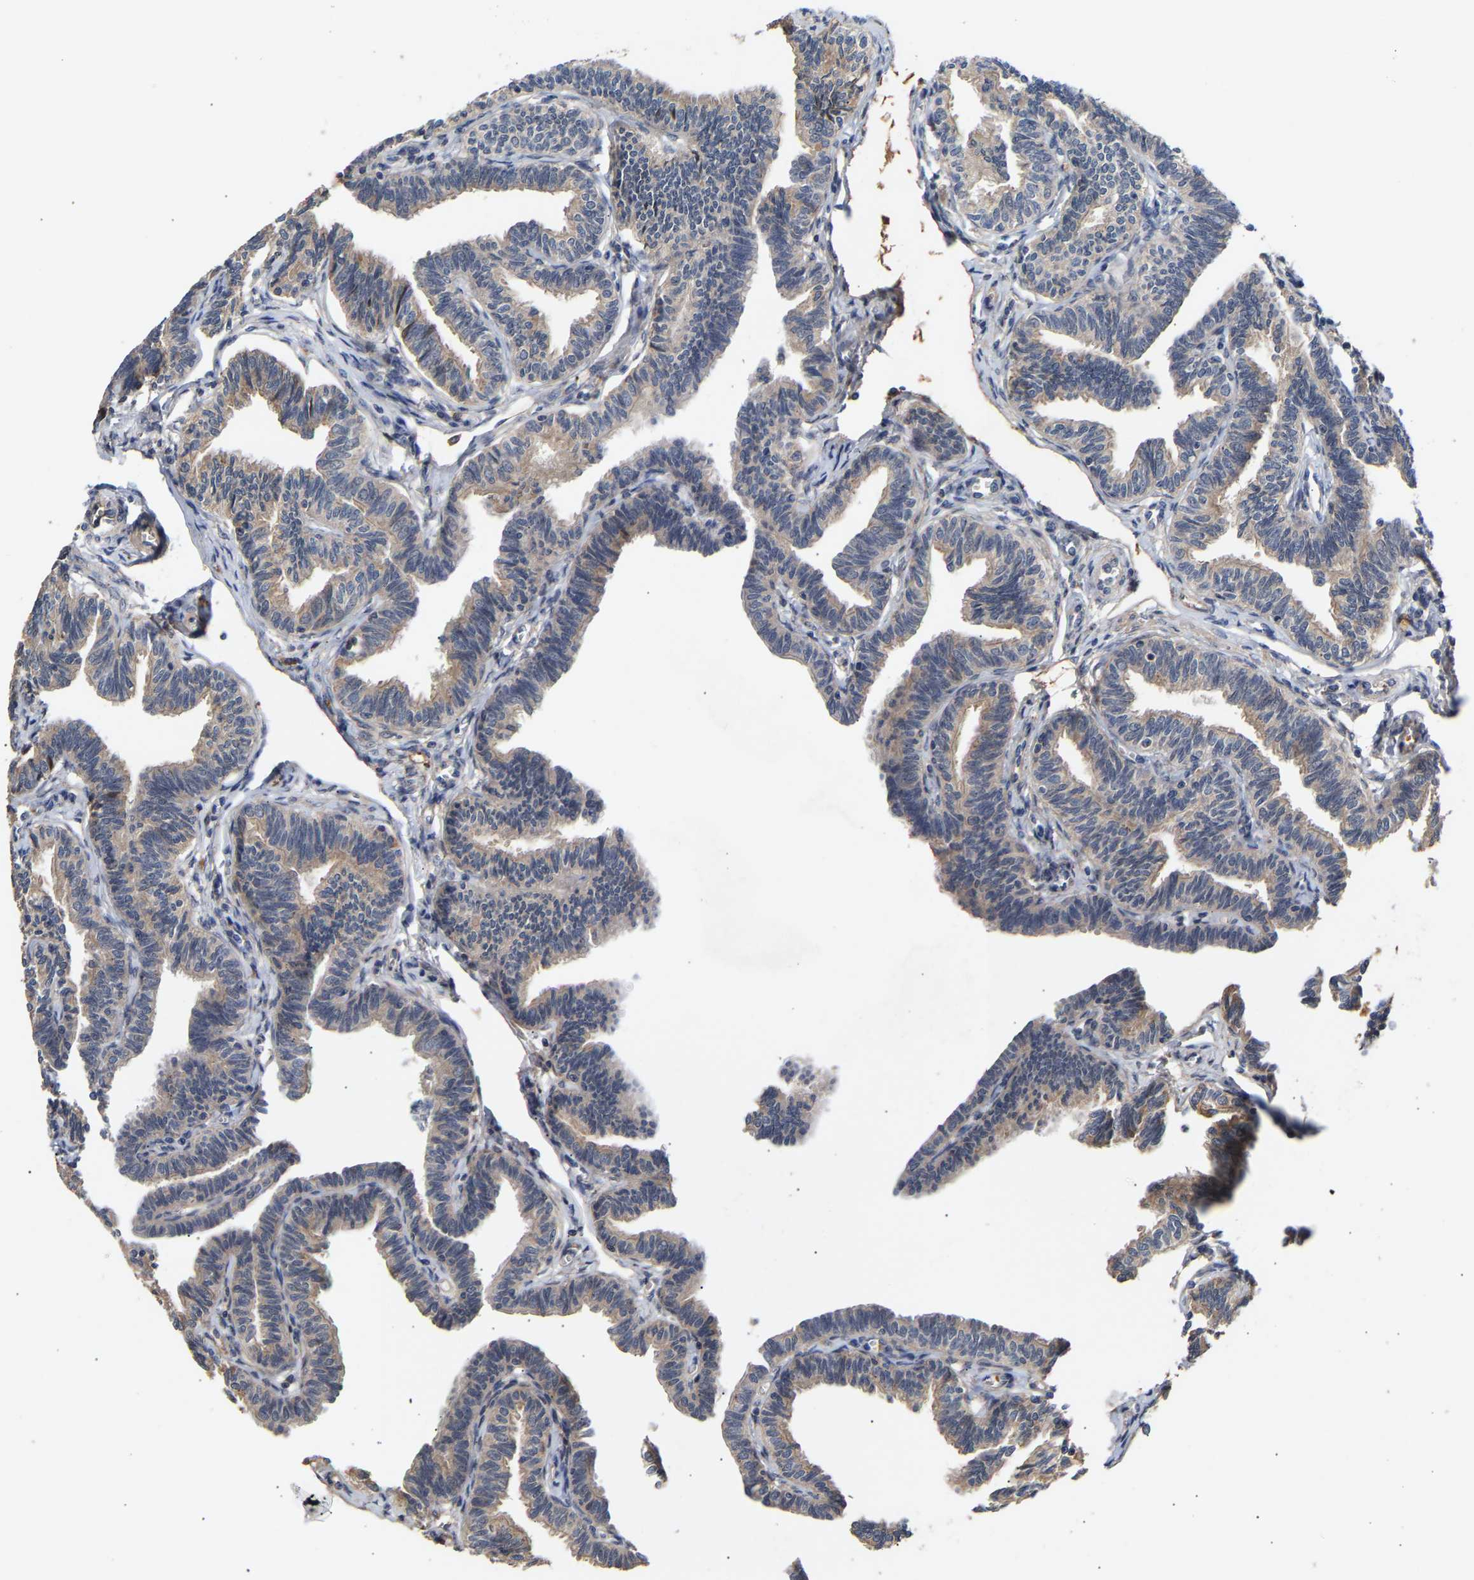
{"staining": {"intensity": "weak", "quantity": "25%-75%", "location": "cytoplasmic/membranous"}, "tissue": "fallopian tube", "cell_type": "Glandular cells", "image_type": "normal", "snomed": [{"axis": "morphology", "description": "Normal tissue, NOS"}, {"axis": "topography", "description": "Fallopian tube"}, {"axis": "topography", "description": "Ovary"}], "caption": "Glandular cells display weak cytoplasmic/membranous staining in about 25%-75% of cells in benign fallopian tube.", "gene": "KASH5", "patient": {"sex": "female", "age": 23}}